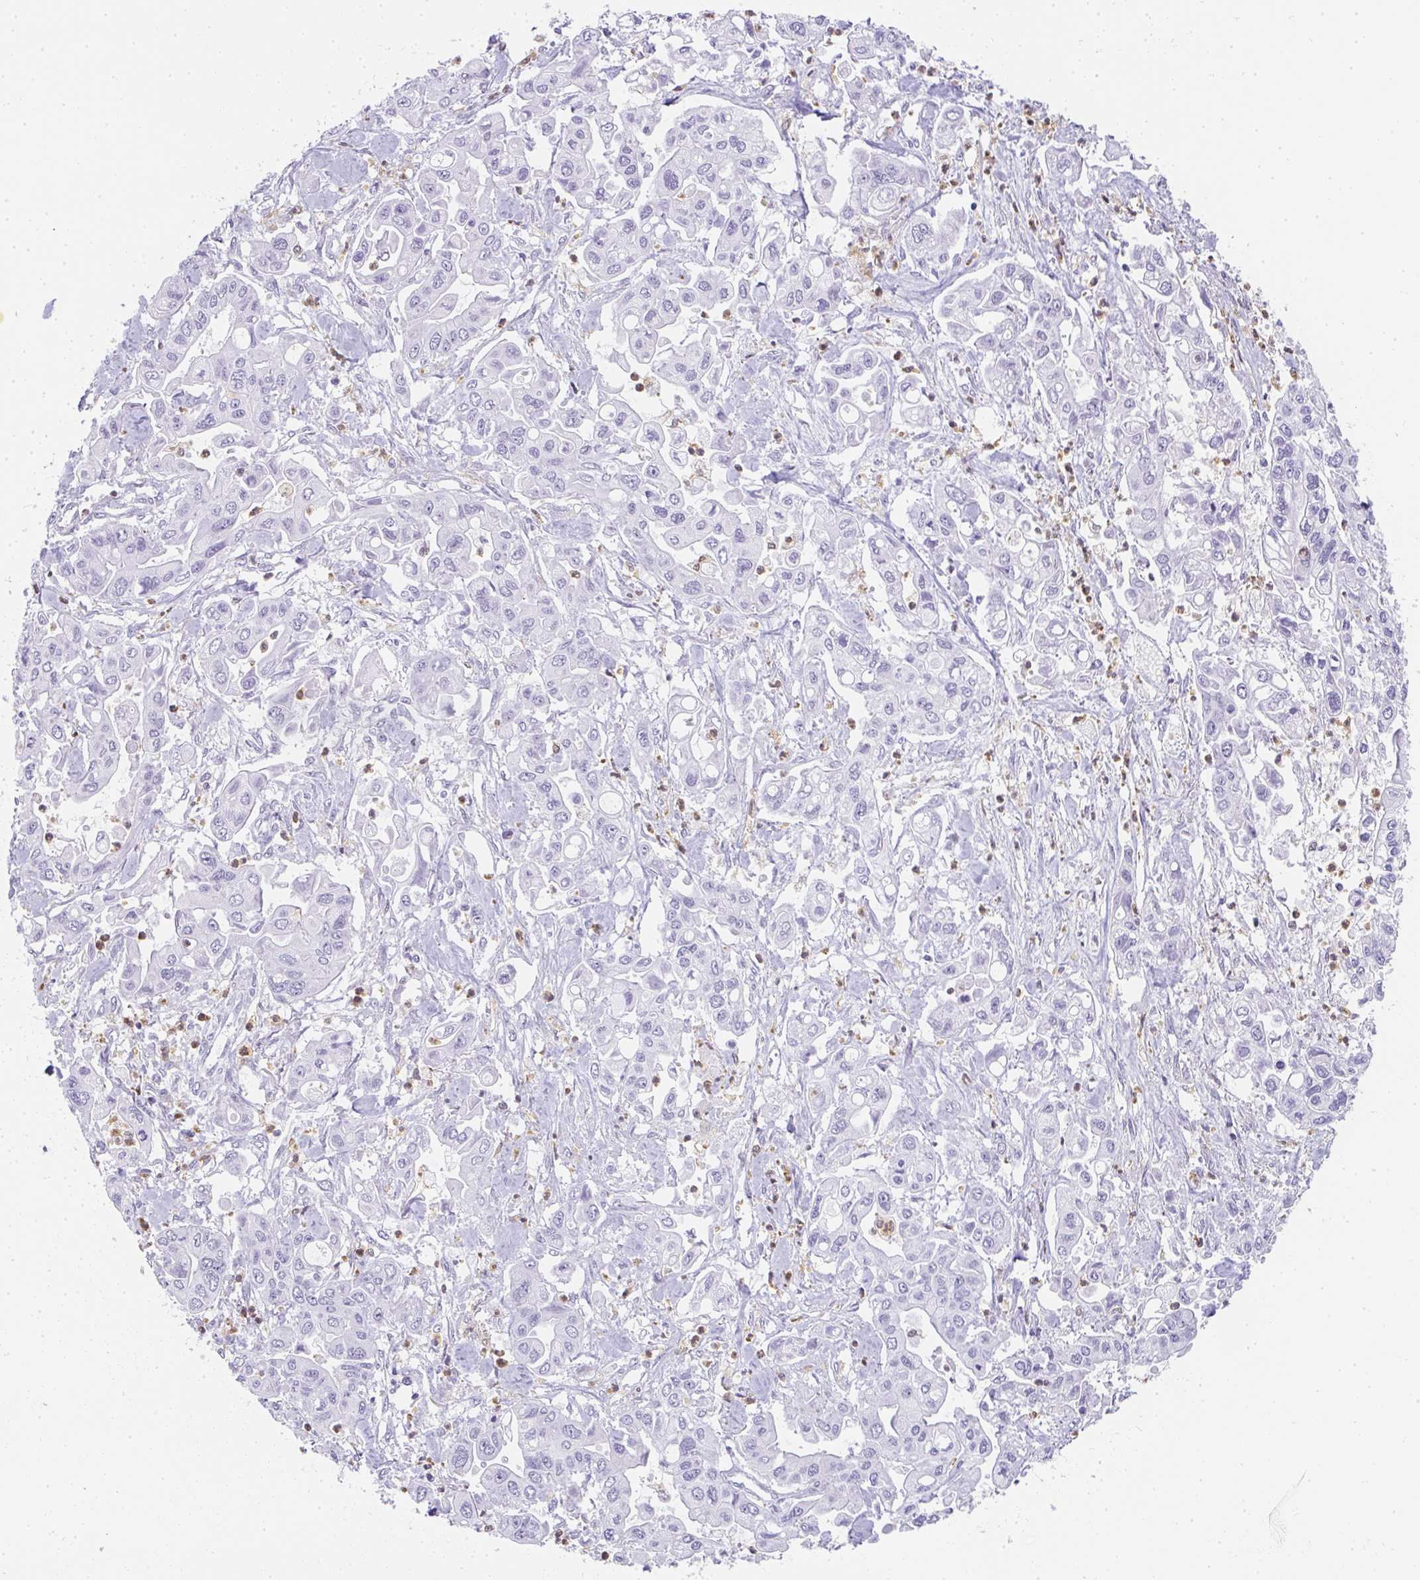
{"staining": {"intensity": "negative", "quantity": "none", "location": "none"}, "tissue": "pancreatic cancer", "cell_type": "Tumor cells", "image_type": "cancer", "snomed": [{"axis": "morphology", "description": "Adenocarcinoma, NOS"}, {"axis": "topography", "description": "Pancreas"}], "caption": "This is an IHC image of pancreatic cancer. There is no positivity in tumor cells.", "gene": "HK3", "patient": {"sex": "male", "age": 62}}